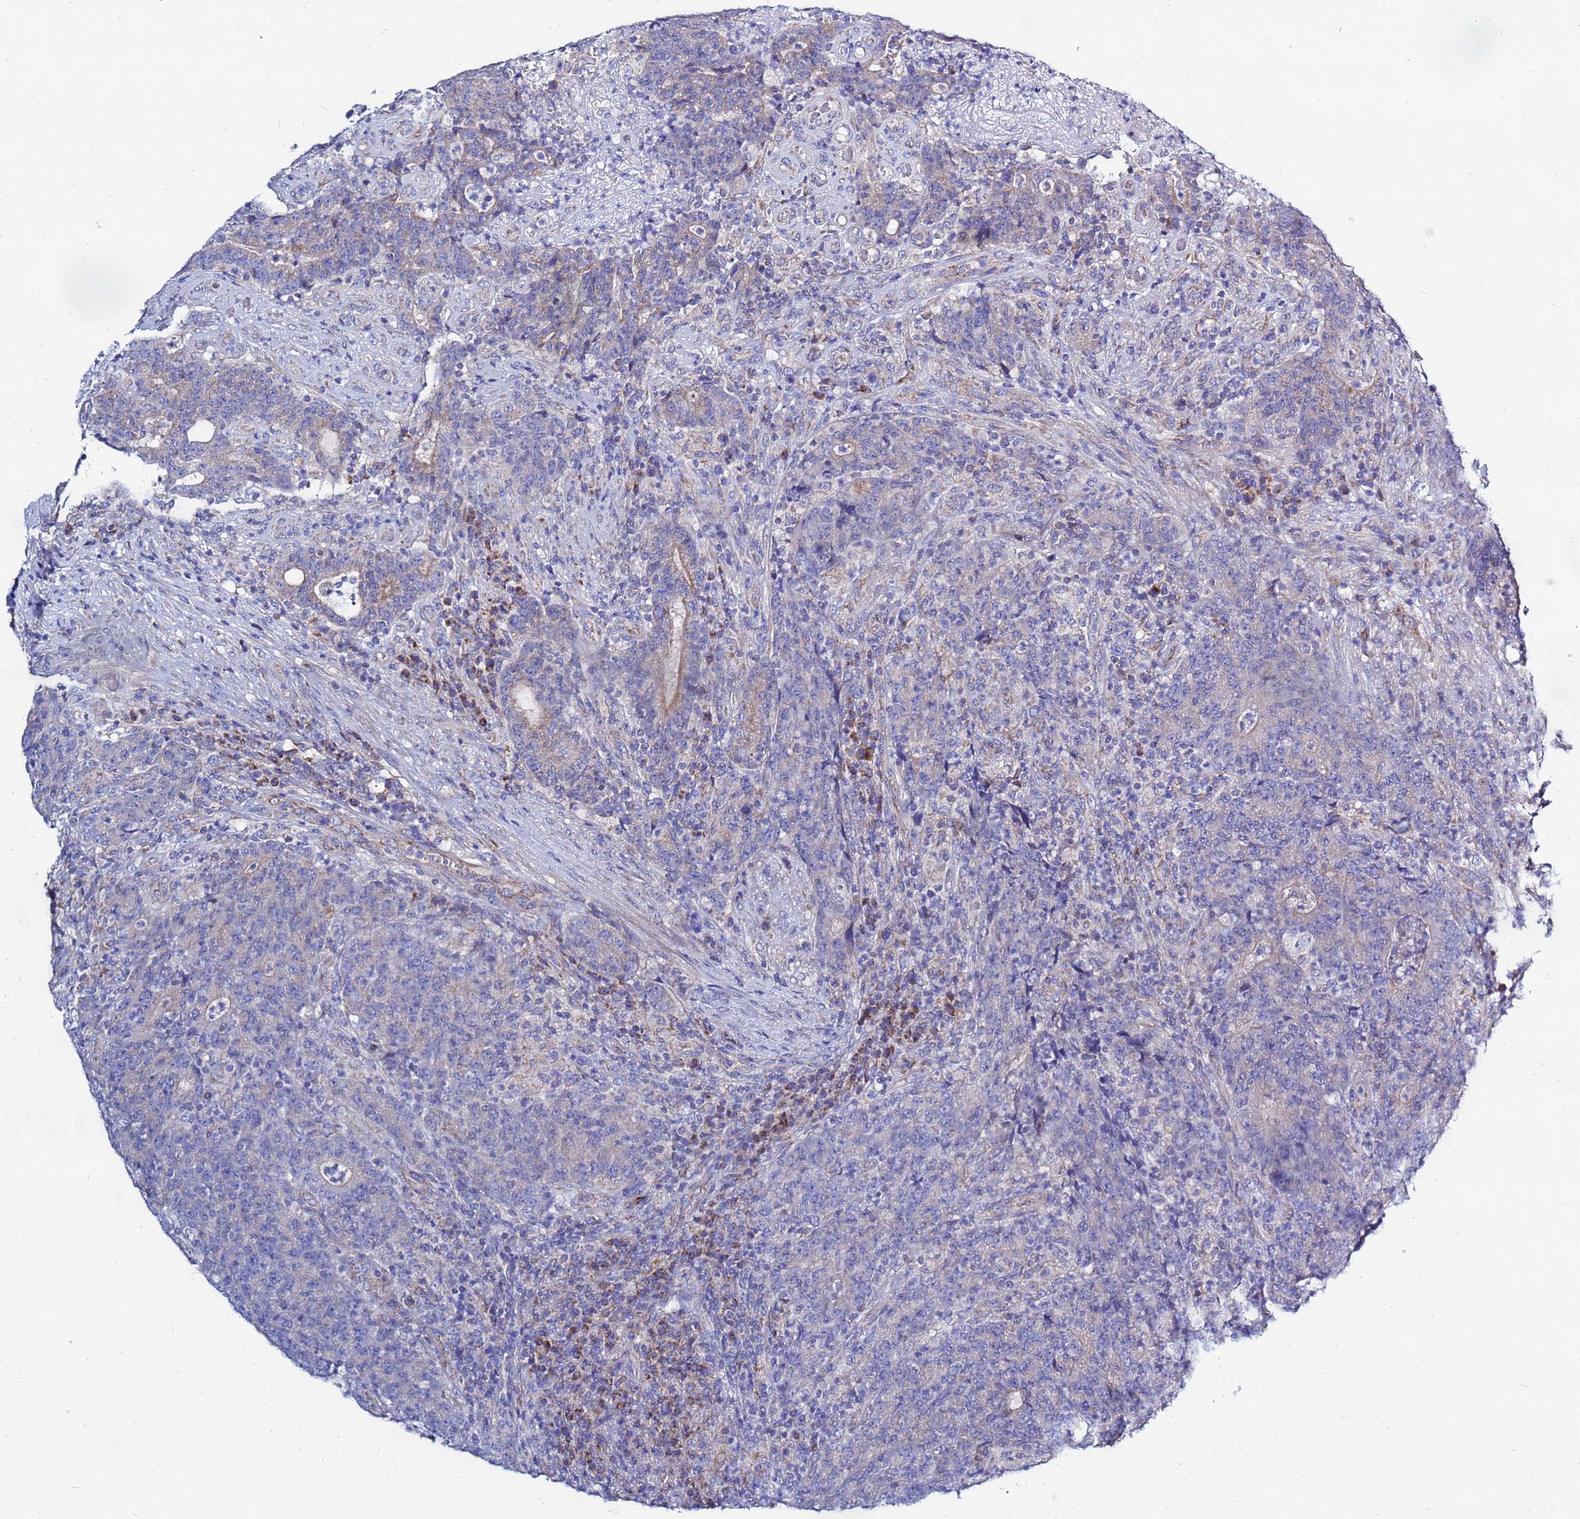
{"staining": {"intensity": "negative", "quantity": "none", "location": "none"}, "tissue": "colorectal cancer", "cell_type": "Tumor cells", "image_type": "cancer", "snomed": [{"axis": "morphology", "description": "Adenocarcinoma, NOS"}, {"axis": "topography", "description": "Colon"}], "caption": "DAB immunohistochemical staining of adenocarcinoma (colorectal) exhibits no significant positivity in tumor cells.", "gene": "FAHD2A", "patient": {"sex": "female", "age": 75}}